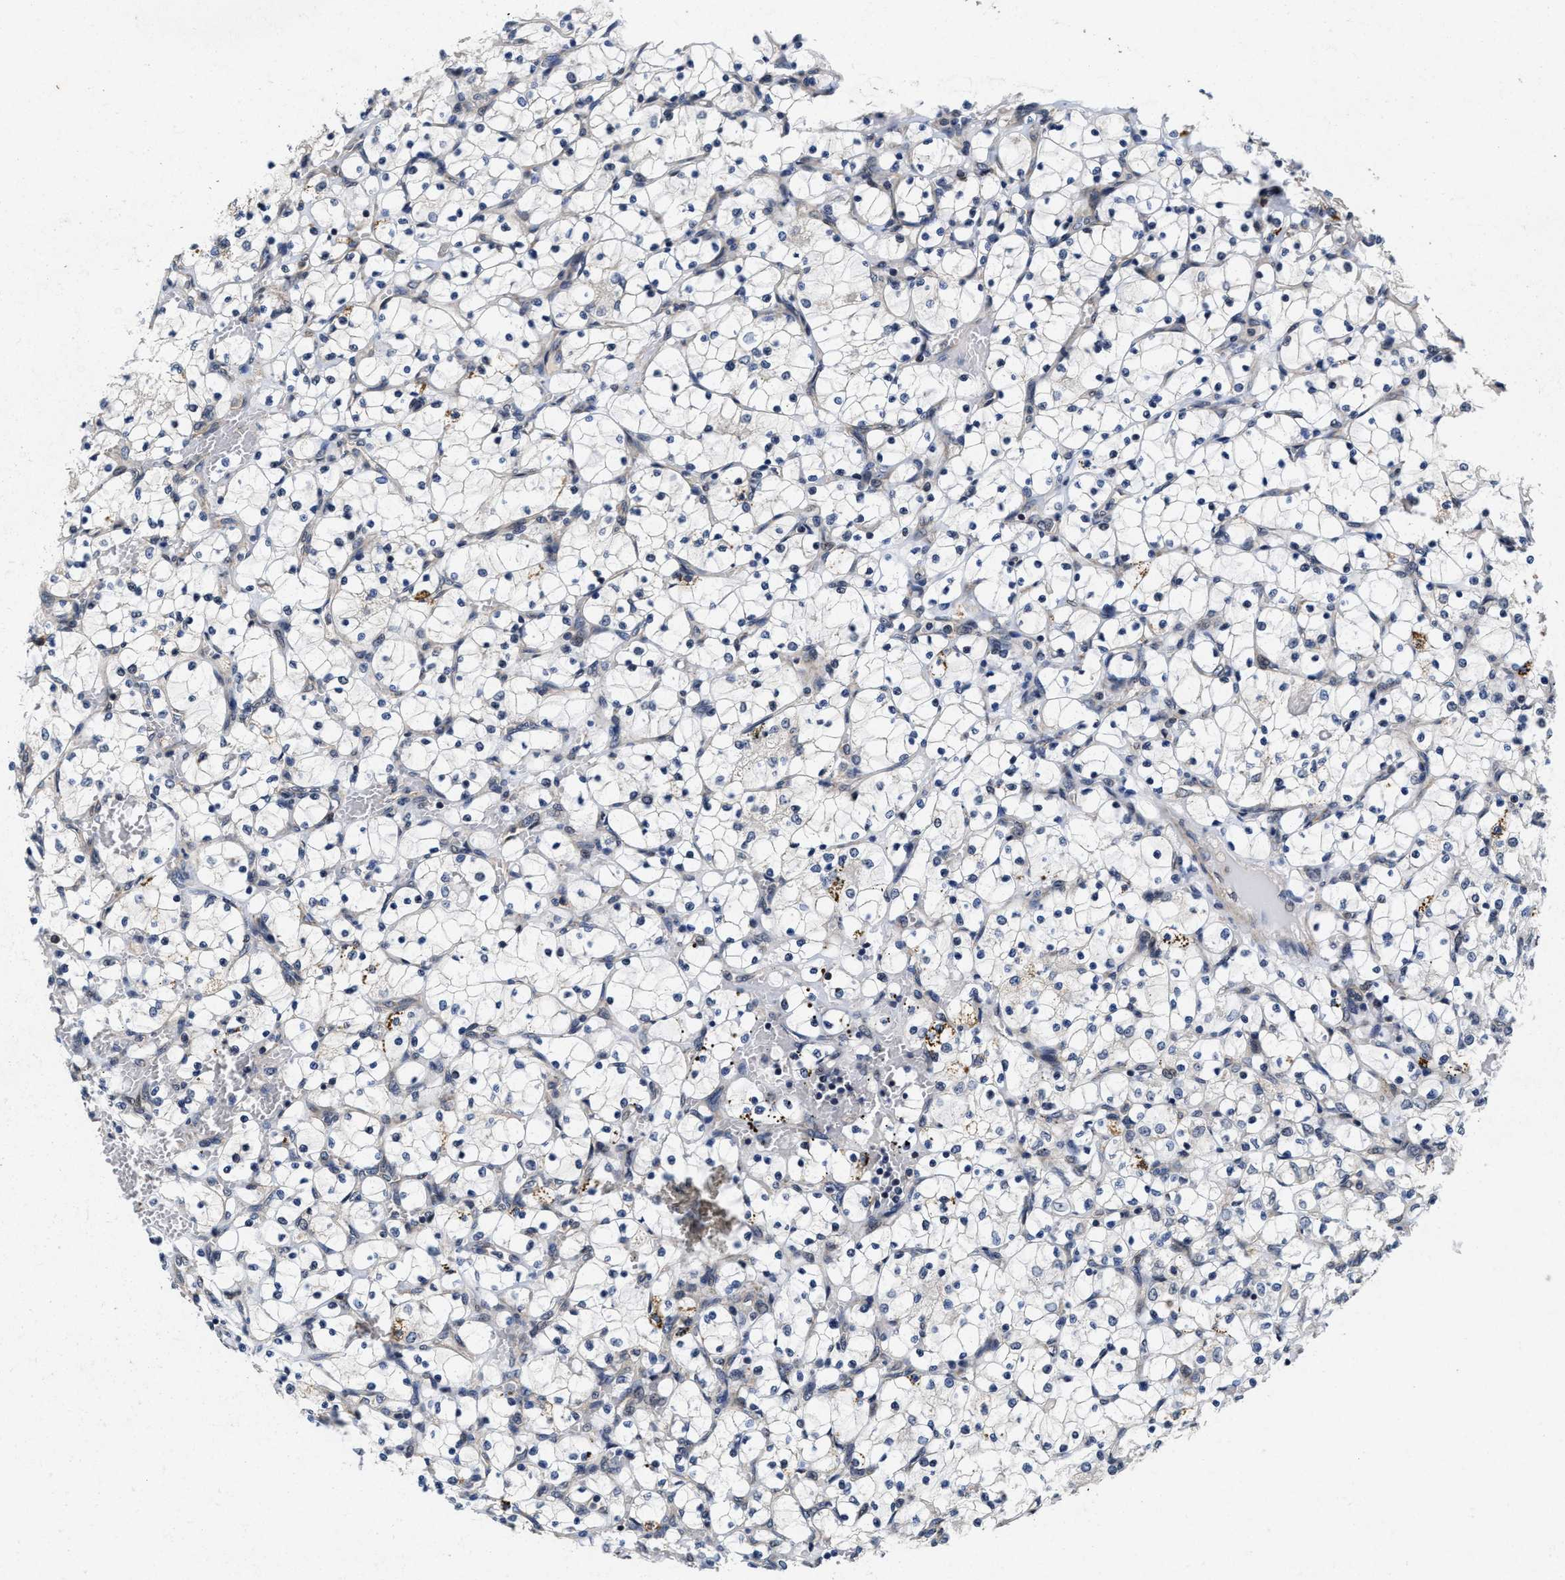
{"staining": {"intensity": "negative", "quantity": "none", "location": "none"}, "tissue": "renal cancer", "cell_type": "Tumor cells", "image_type": "cancer", "snomed": [{"axis": "morphology", "description": "Adenocarcinoma, NOS"}, {"axis": "topography", "description": "Kidney"}], "caption": "This micrograph is of renal cancer (adenocarcinoma) stained with immunohistochemistry to label a protein in brown with the nuclei are counter-stained blue. There is no staining in tumor cells. (Stains: DAB (3,3'-diaminobenzidine) immunohistochemistry with hematoxylin counter stain, Microscopy: brightfield microscopy at high magnification).", "gene": "SCYL2", "patient": {"sex": "female", "age": 69}}